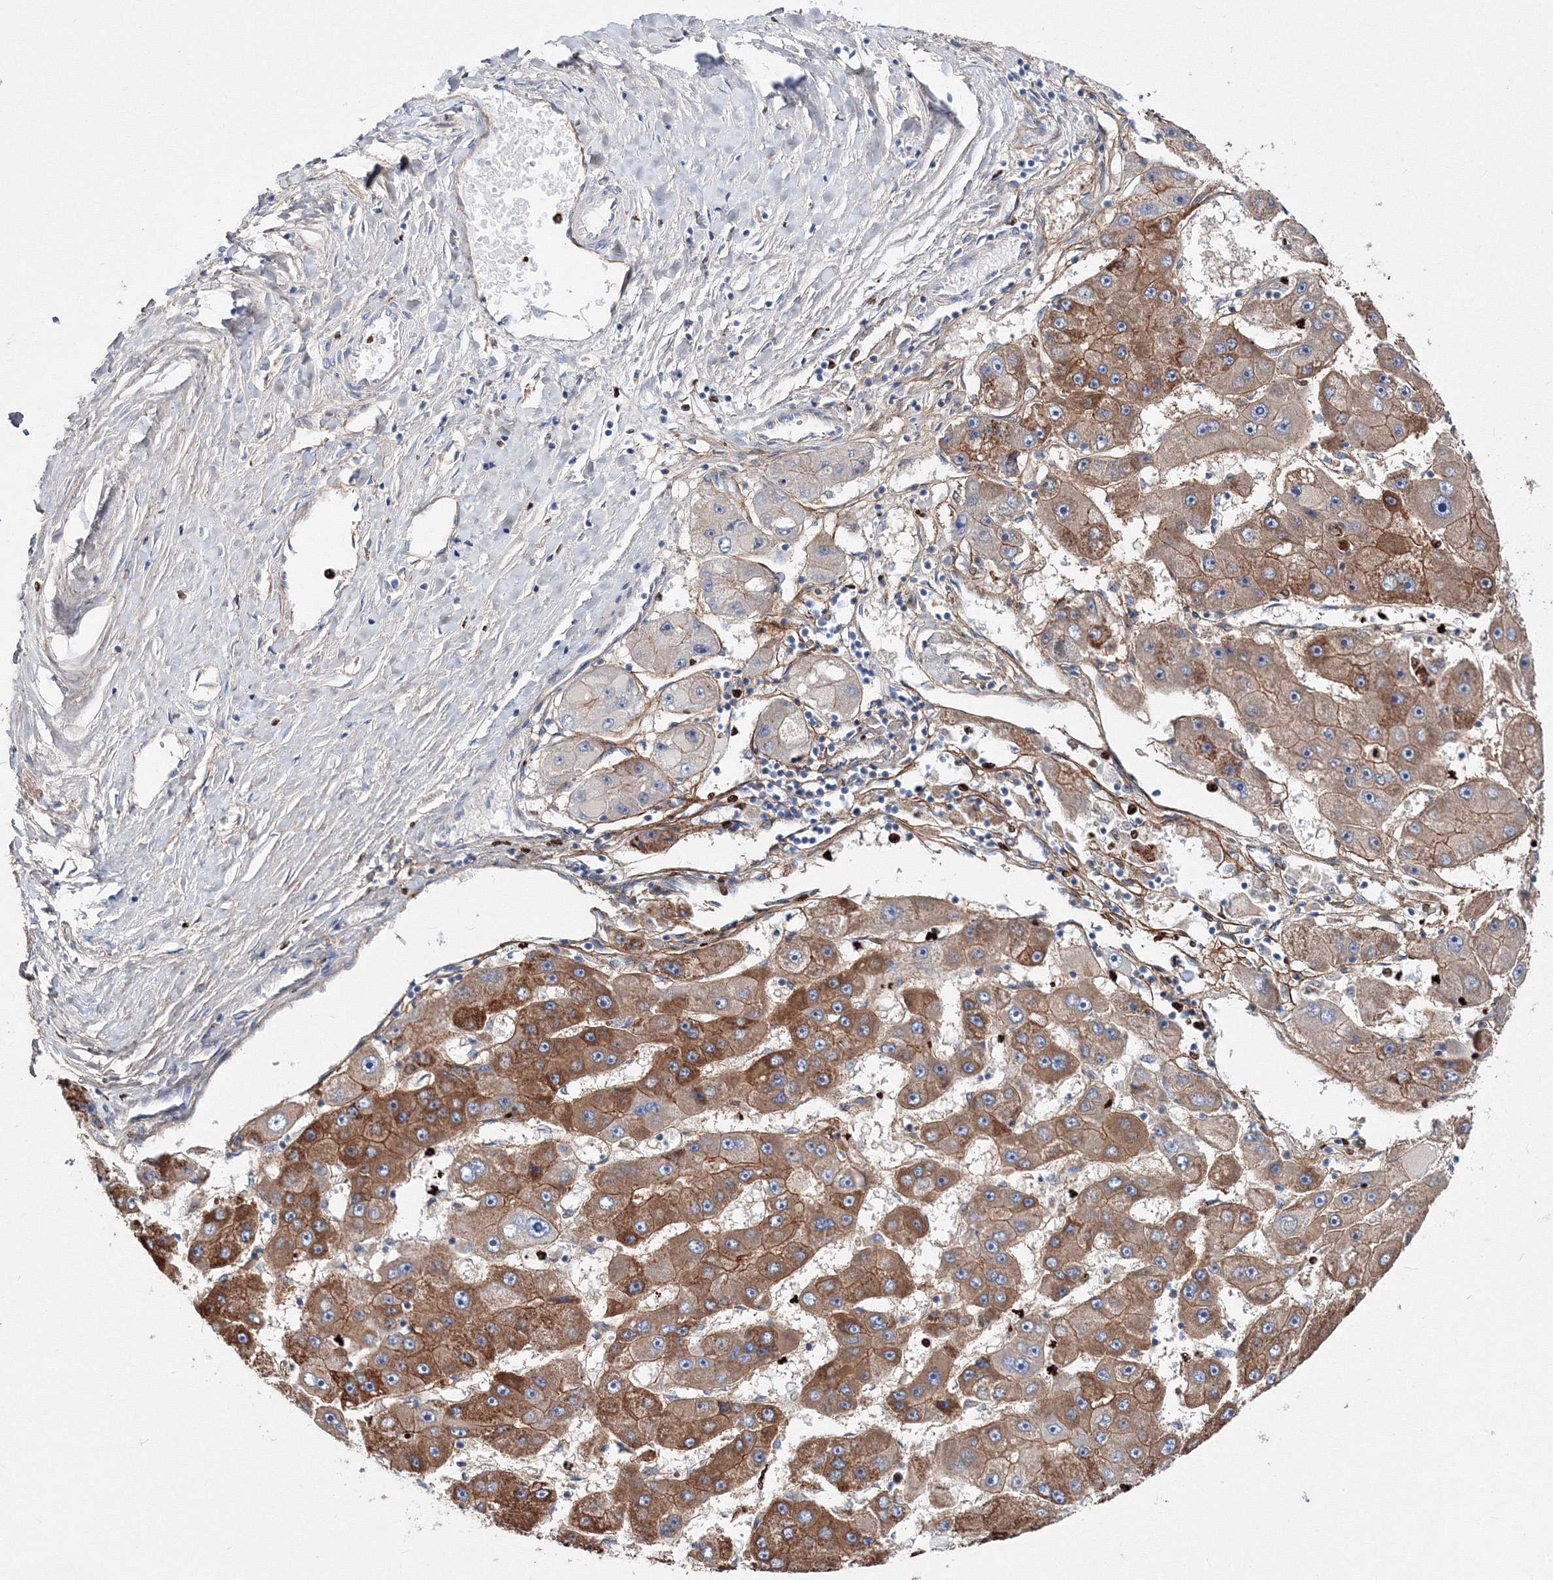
{"staining": {"intensity": "moderate", "quantity": ">75%", "location": "cytoplasmic/membranous"}, "tissue": "liver cancer", "cell_type": "Tumor cells", "image_type": "cancer", "snomed": [{"axis": "morphology", "description": "Carcinoma, Hepatocellular, NOS"}, {"axis": "topography", "description": "Liver"}], "caption": "The image demonstrates a brown stain indicating the presence of a protein in the cytoplasmic/membranous of tumor cells in liver cancer (hepatocellular carcinoma).", "gene": "C11orf52", "patient": {"sex": "female", "age": 61}}